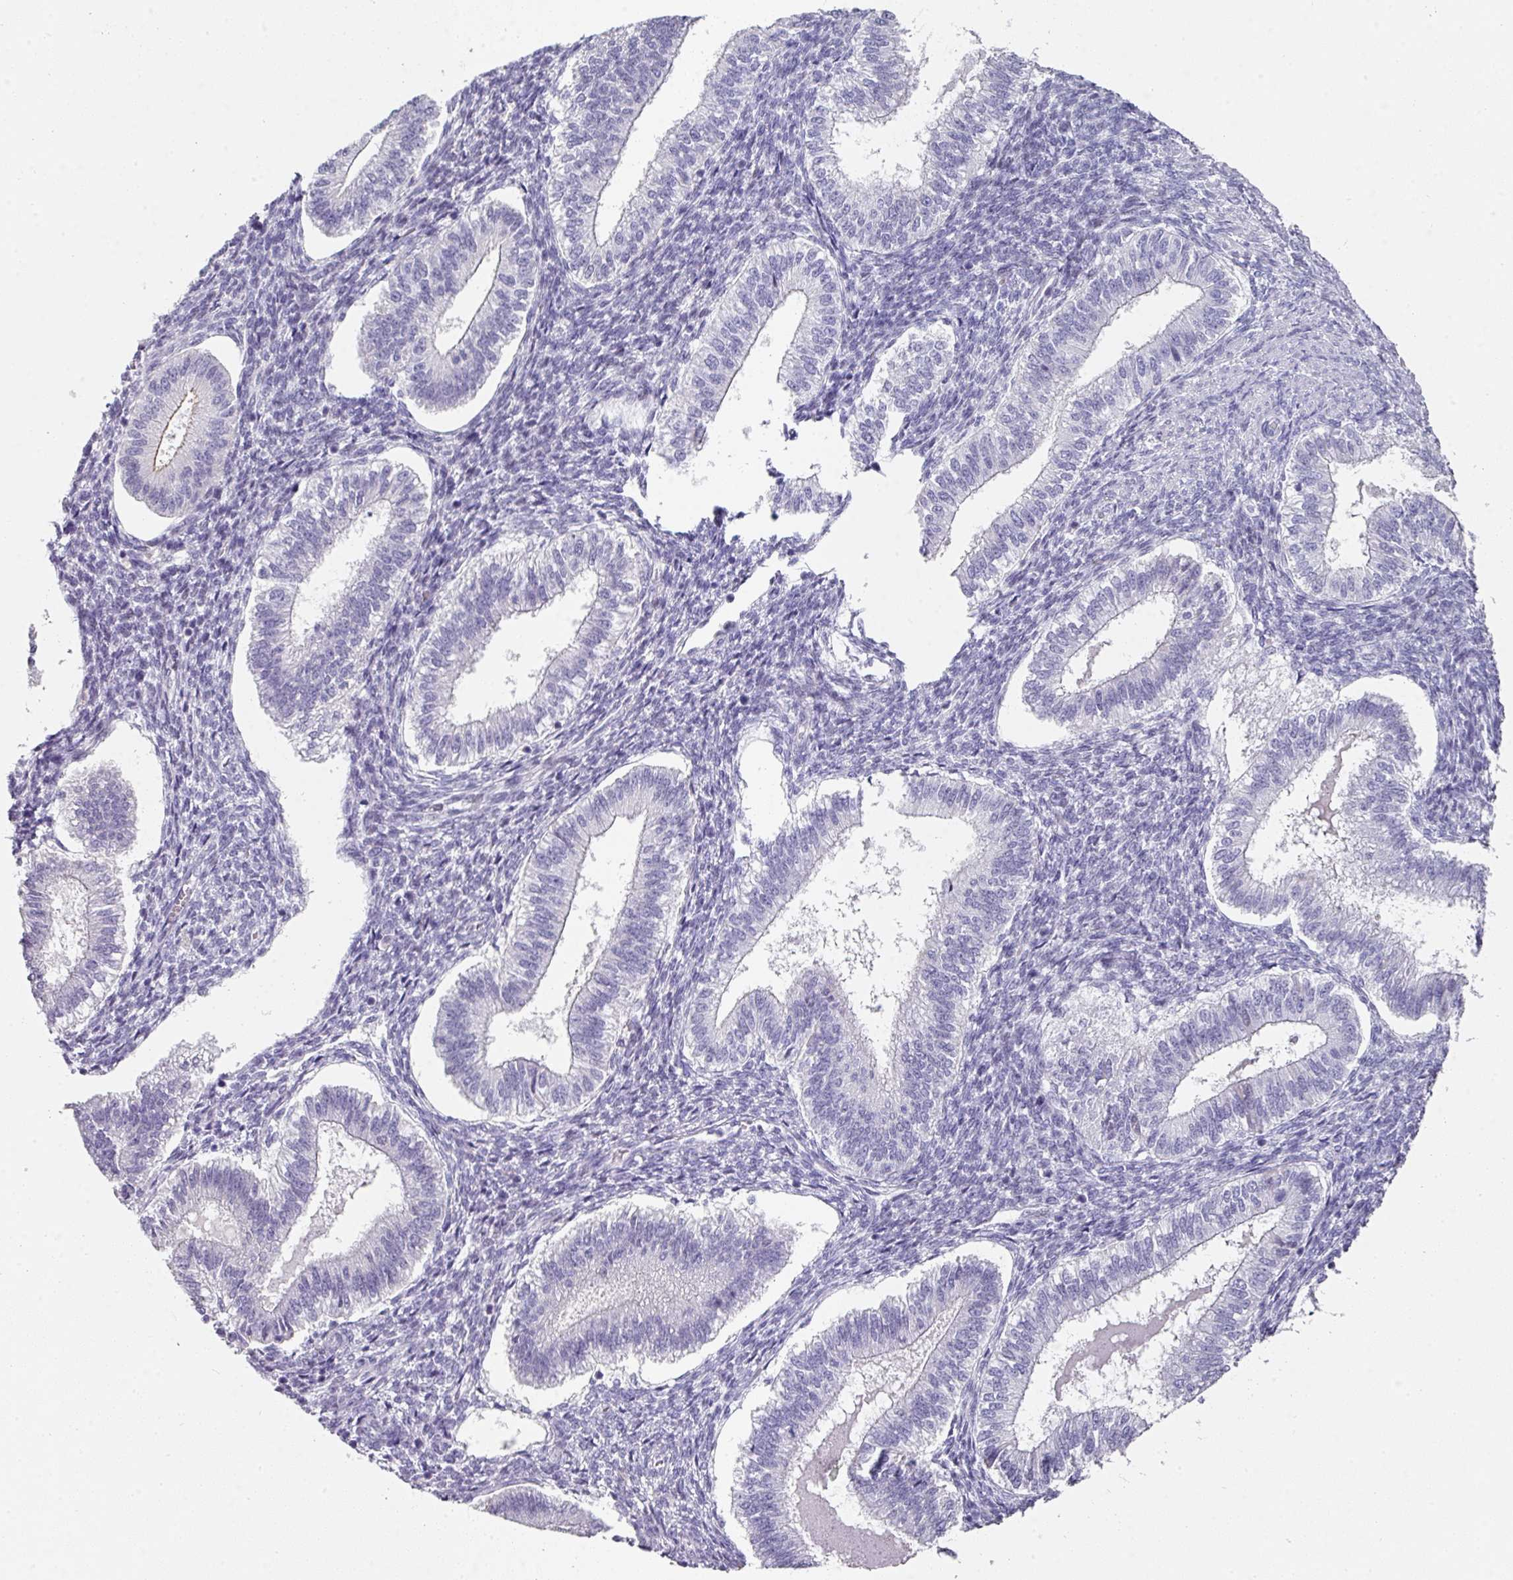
{"staining": {"intensity": "negative", "quantity": "none", "location": "none"}, "tissue": "endometrium", "cell_type": "Cells in endometrial stroma", "image_type": "normal", "snomed": [{"axis": "morphology", "description": "Normal tissue, NOS"}, {"axis": "topography", "description": "Endometrium"}], "caption": "The micrograph displays no significant expression in cells in endometrial stroma of endometrium. (DAB immunohistochemistry visualized using brightfield microscopy, high magnification).", "gene": "ANKRD29", "patient": {"sex": "female", "age": 25}}